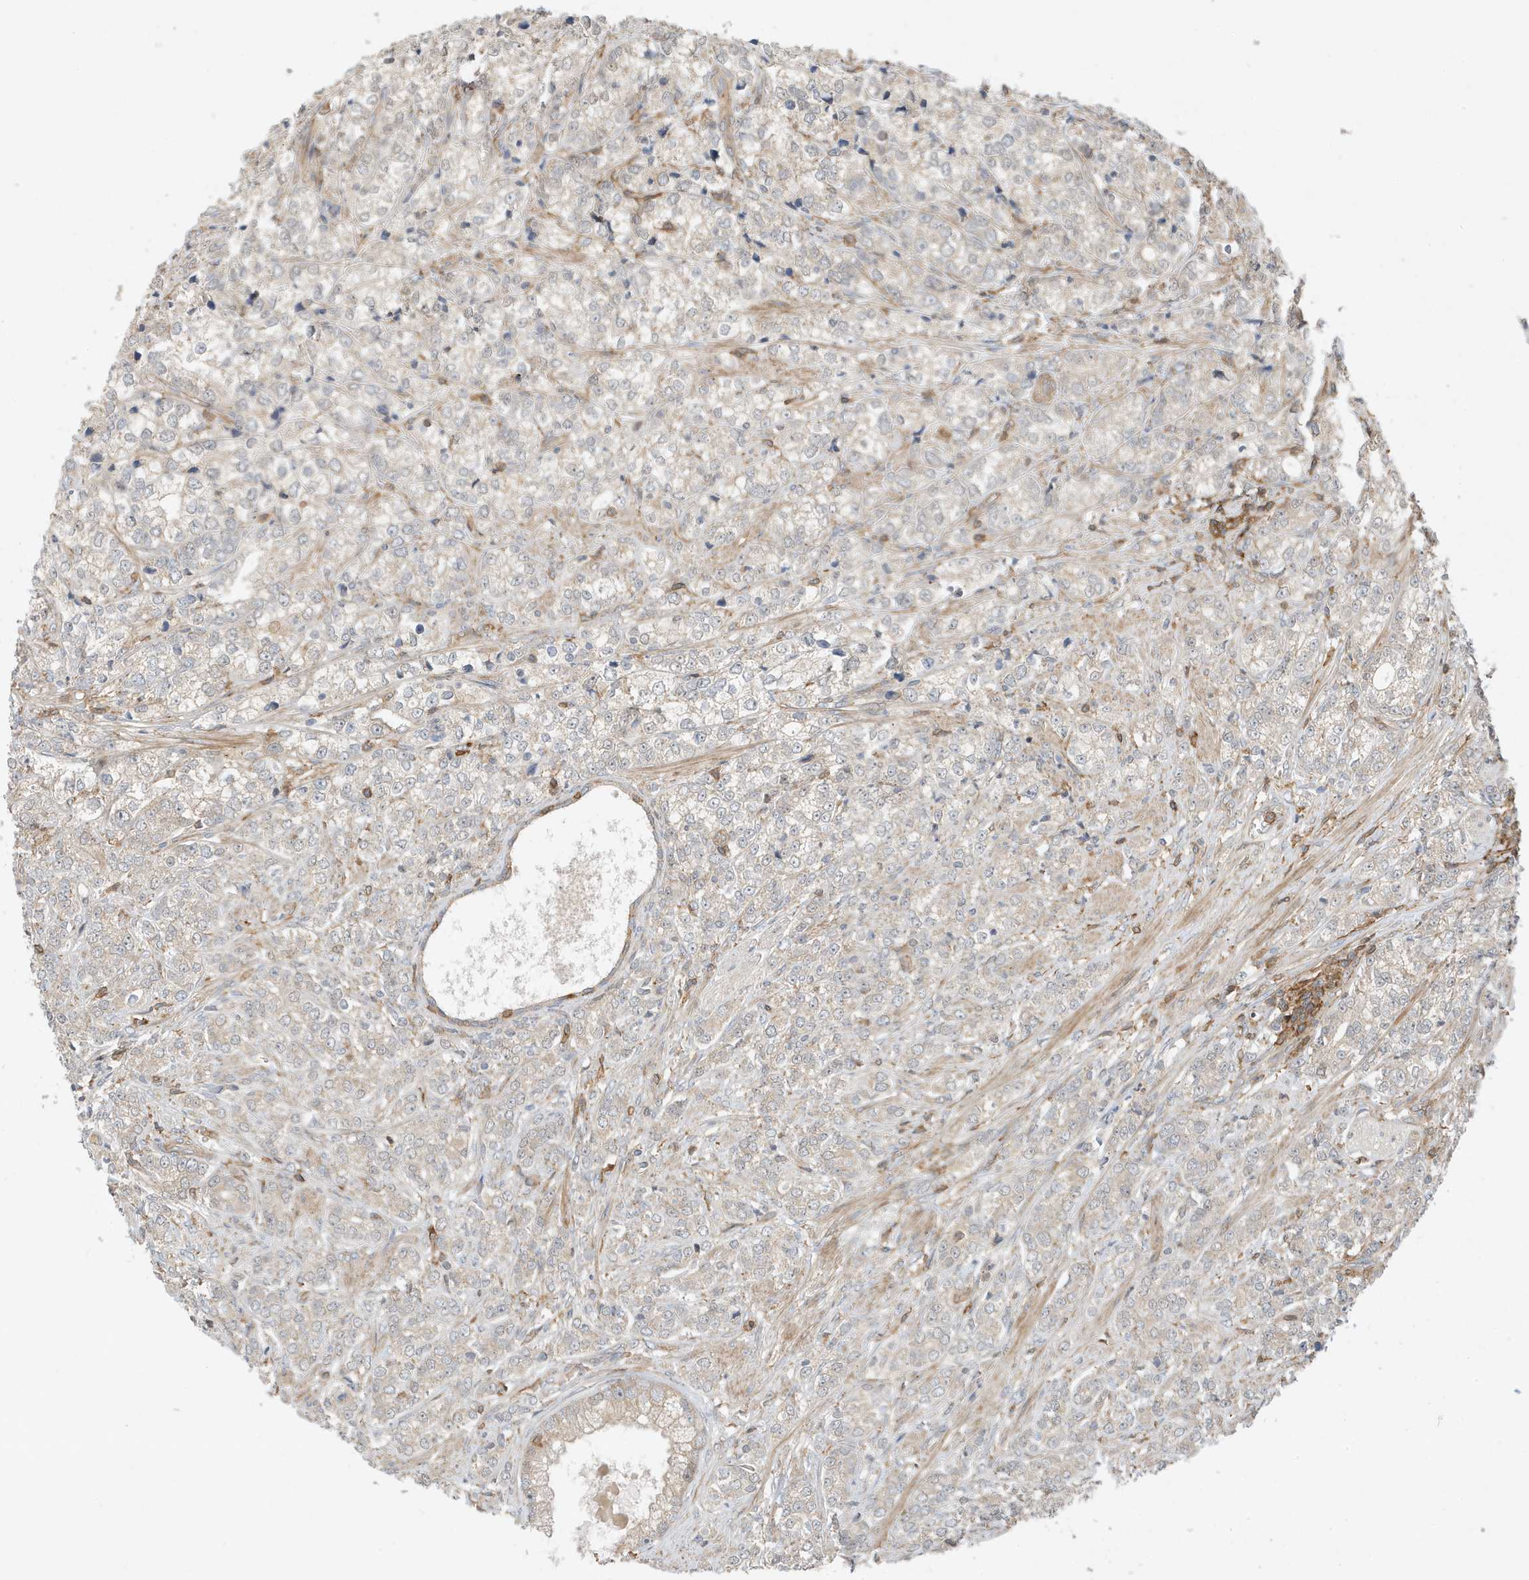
{"staining": {"intensity": "negative", "quantity": "none", "location": "none"}, "tissue": "prostate cancer", "cell_type": "Tumor cells", "image_type": "cancer", "snomed": [{"axis": "morphology", "description": "Adenocarcinoma, High grade"}, {"axis": "topography", "description": "Prostate"}], "caption": "A high-resolution photomicrograph shows immunohistochemistry (IHC) staining of adenocarcinoma (high-grade) (prostate), which demonstrates no significant positivity in tumor cells. Brightfield microscopy of IHC stained with DAB (3,3'-diaminobenzidine) (brown) and hematoxylin (blue), captured at high magnification.", "gene": "TATDN3", "patient": {"sex": "male", "age": 69}}